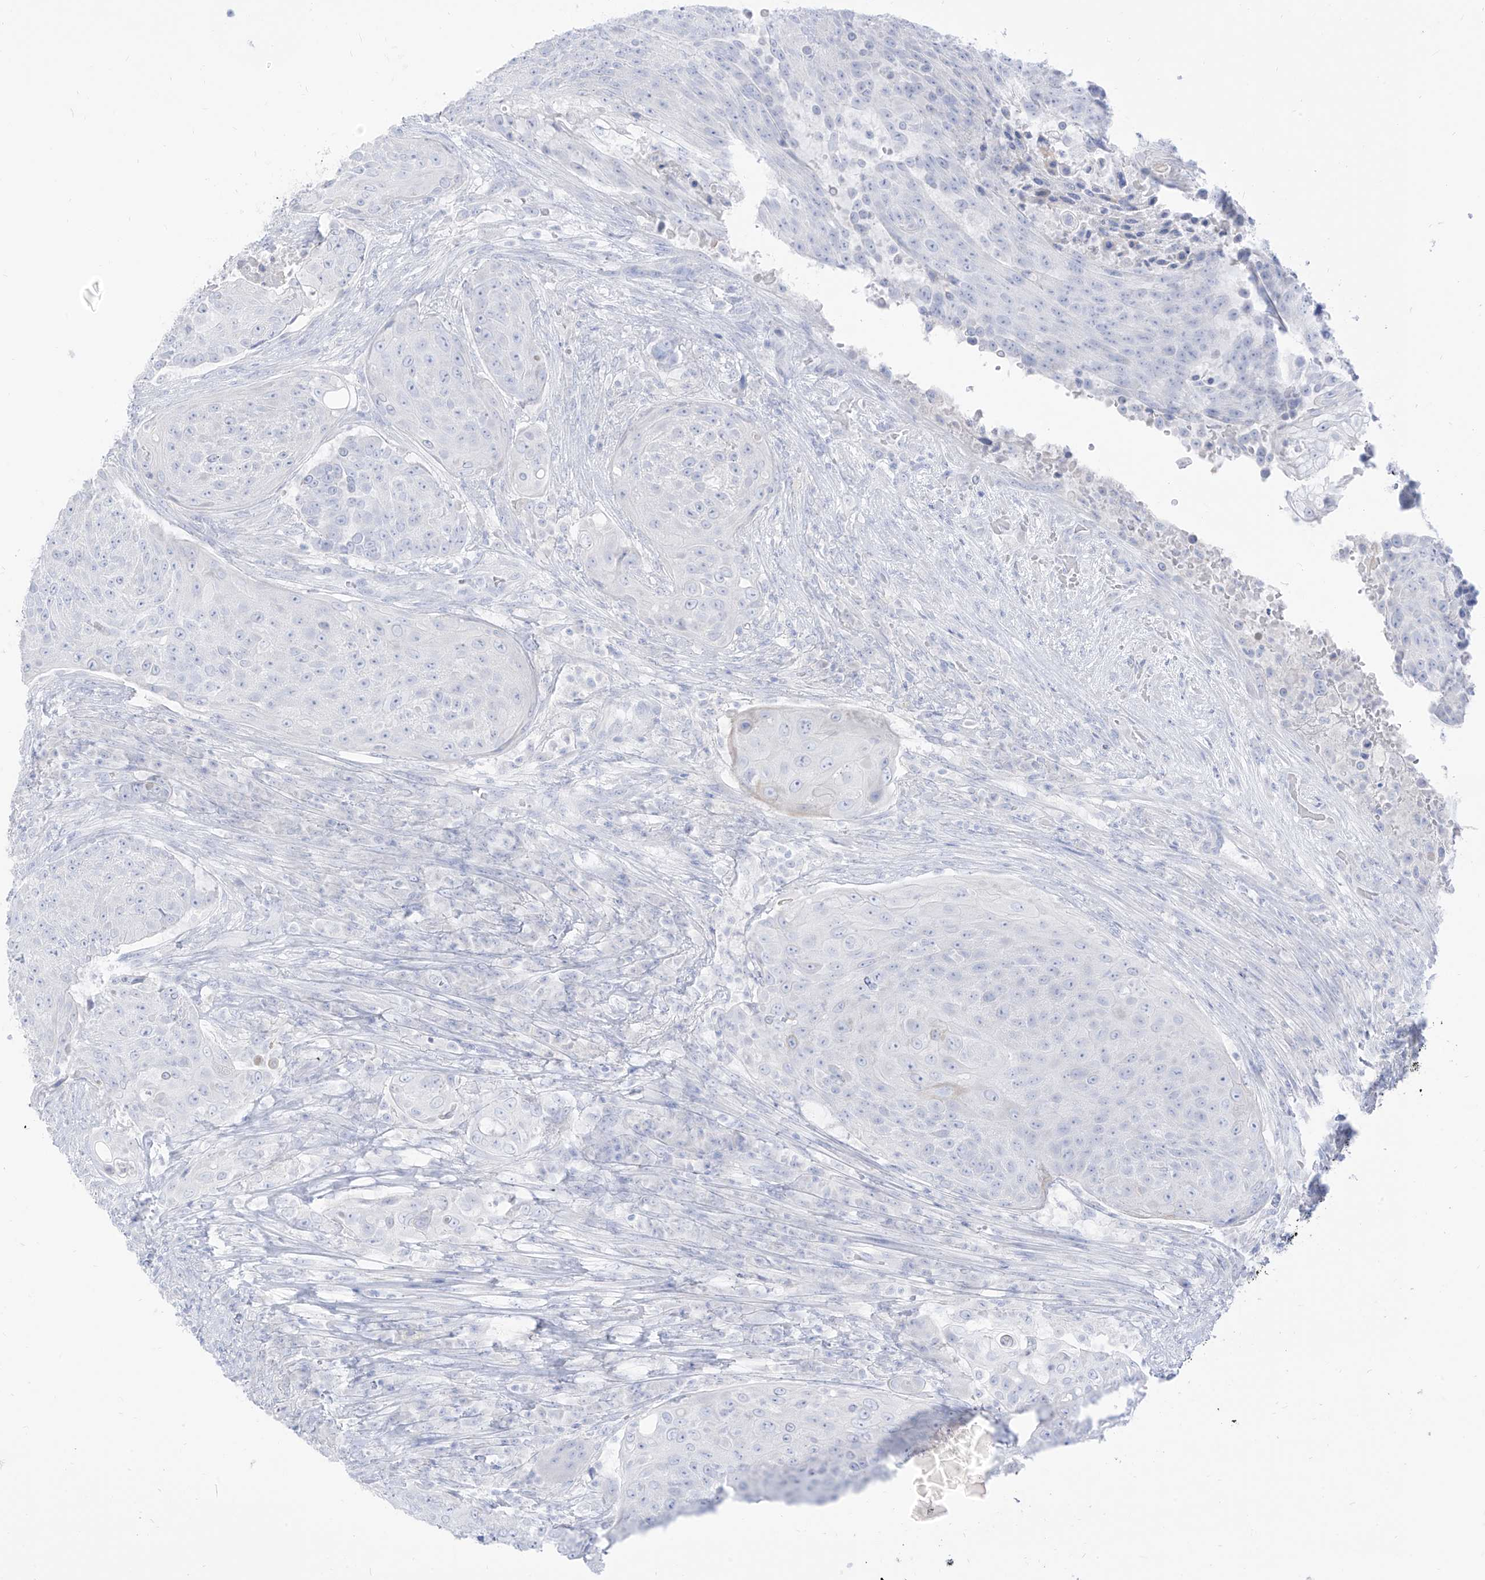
{"staining": {"intensity": "negative", "quantity": "none", "location": "none"}, "tissue": "urothelial cancer", "cell_type": "Tumor cells", "image_type": "cancer", "snomed": [{"axis": "morphology", "description": "Urothelial carcinoma, High grade"}, {"axis": "topography", "description": "Urinary bladder"}], "caption": "Tumor cells are negative for protein expression in human urothelial cancer.", "gene": "ARHGEF40", "patient": {"sex": "female", "age": 63}}